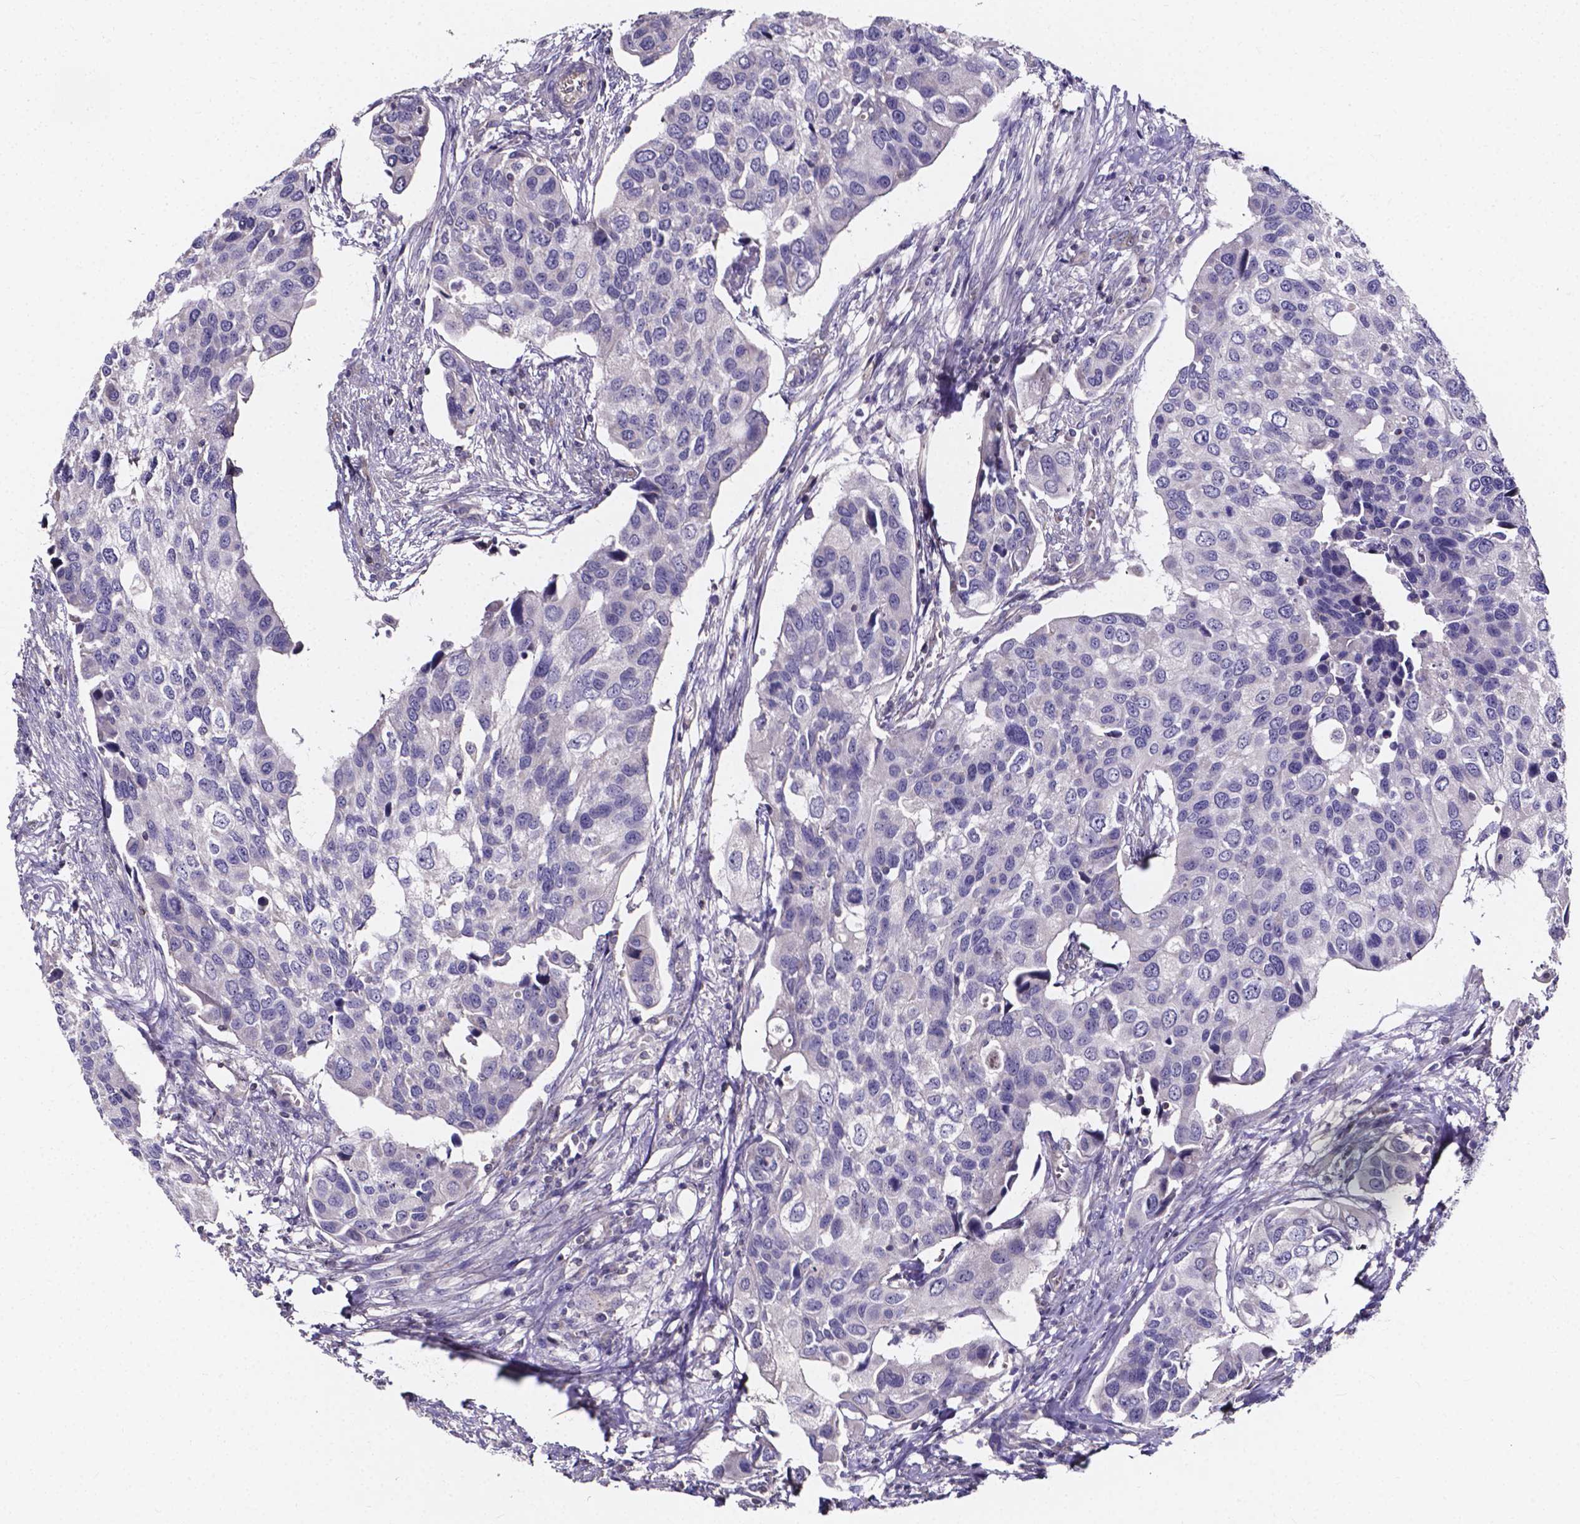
{"staining": {"intensity": "negative", "quantity": "none", "location": "none"}, "tissue": "urothelial cancer", "cell_type": "Tumor cells", "image_type": "cancer", "snomed": [{"axis": "morphology", "description": "Urothelial carcinoma, High grade"}, {"axis": "topography", "description": "Urinary bladder"}], "caption": "Immunohistochemistry (IHC) photomicrograph of urothelial cancer stained for a protein (brown), which demonstrates no expression in tumor cells.", "gene": "THEMIS", "patient": {"sex": "male", "age": 60}}